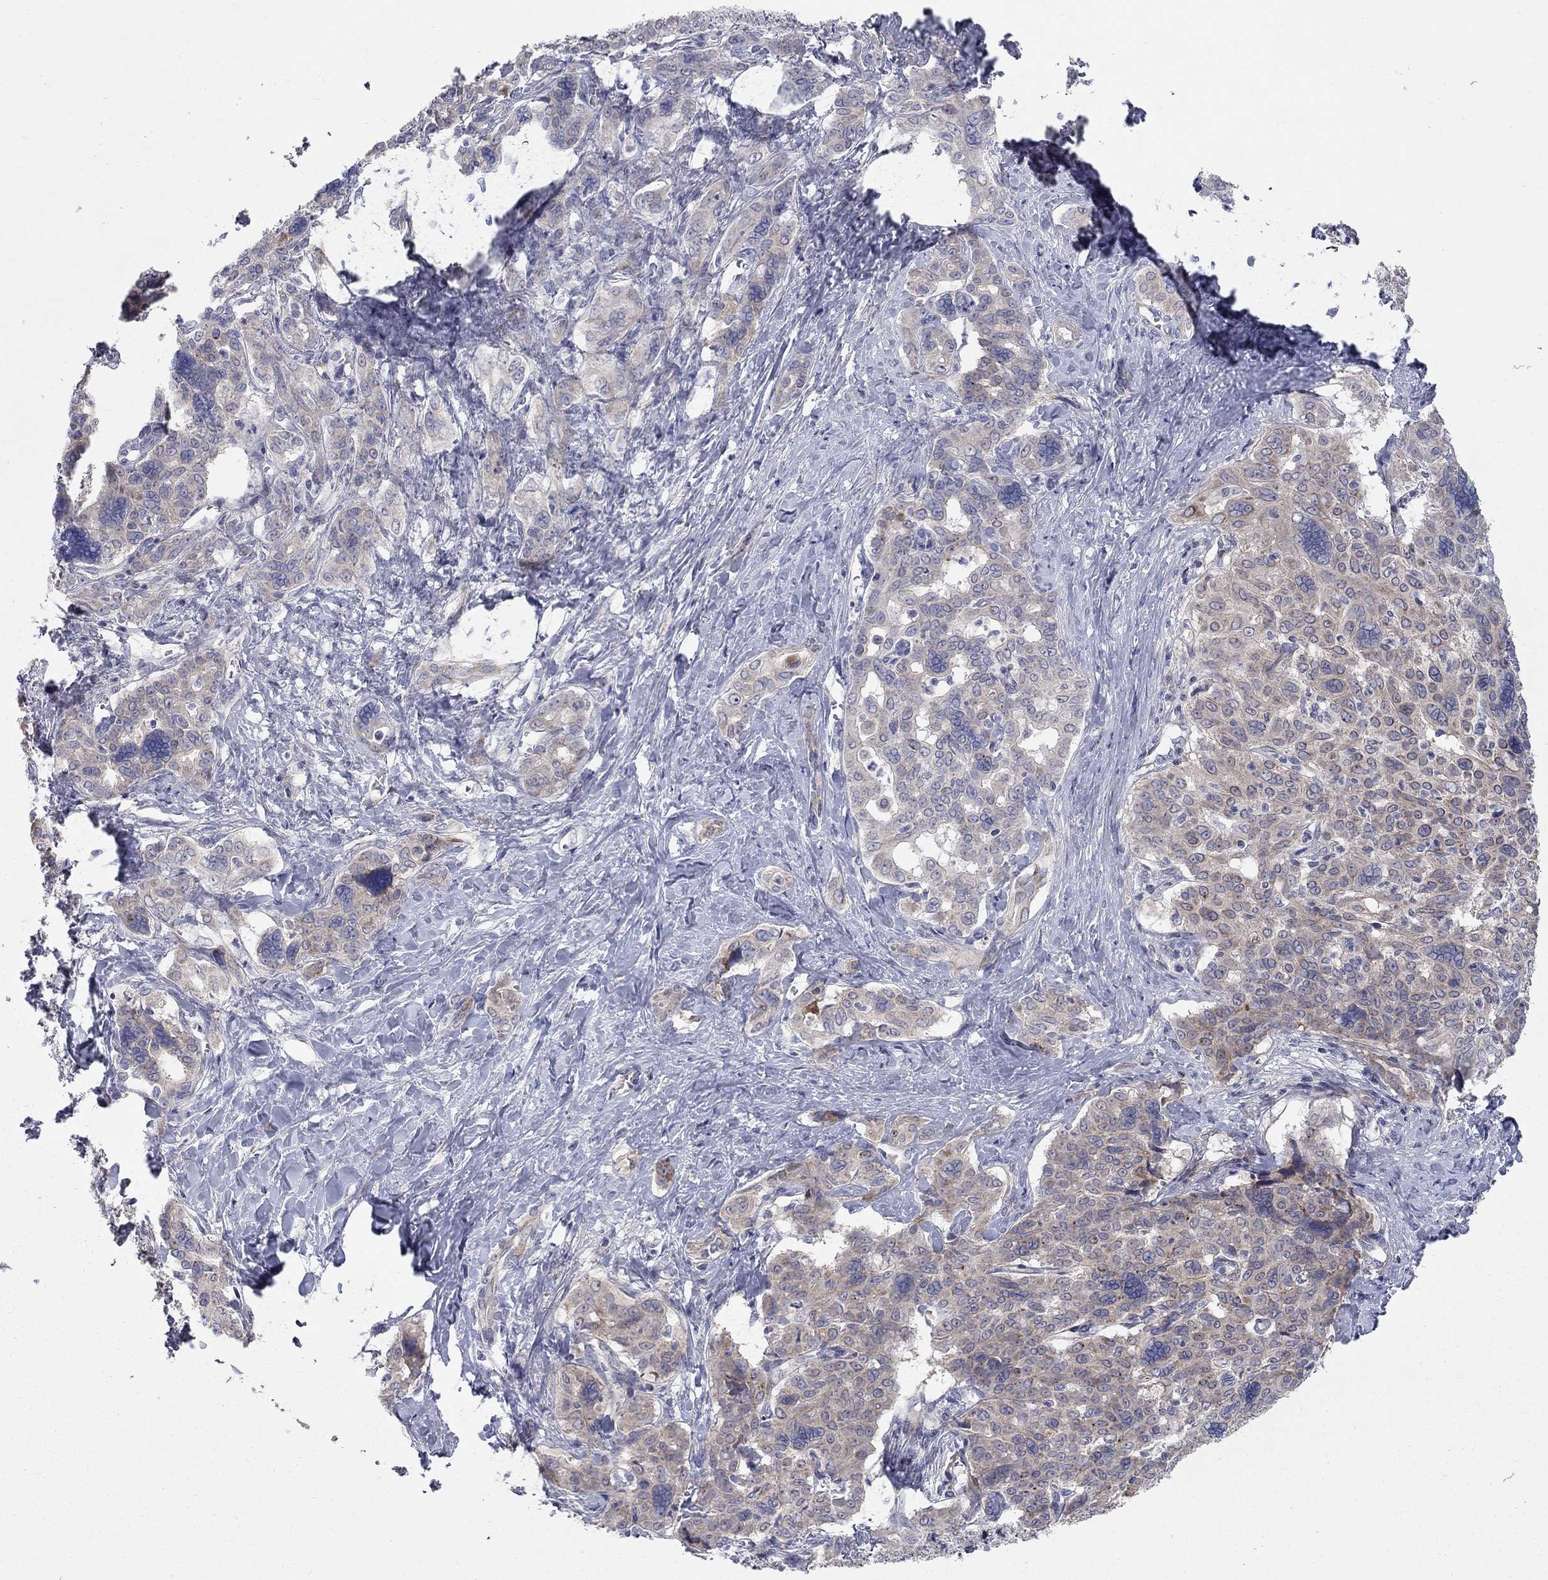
{"staining": {"intensity": "weak", "quantity": "<25%", "location": "cytoplasmic/membranous"}, "tissue": "liver cancer", "cell_type": "Tumor cells", "image_type": "cancer", "snomed": [{"axis": "morphology", "description": "Cholangiocarcinoma"}, {"axis": "topography", "description": "Liver"}], "caption": "Immunohistochemistry histopathology image of neoplastic tissue: liver cancer (cholangiocarcinoma) stained with DAB reveals no significant protein positivity in tumor cells.", "gene": "KANSL1L", "patient": {"sex": "female", "age": 47}}